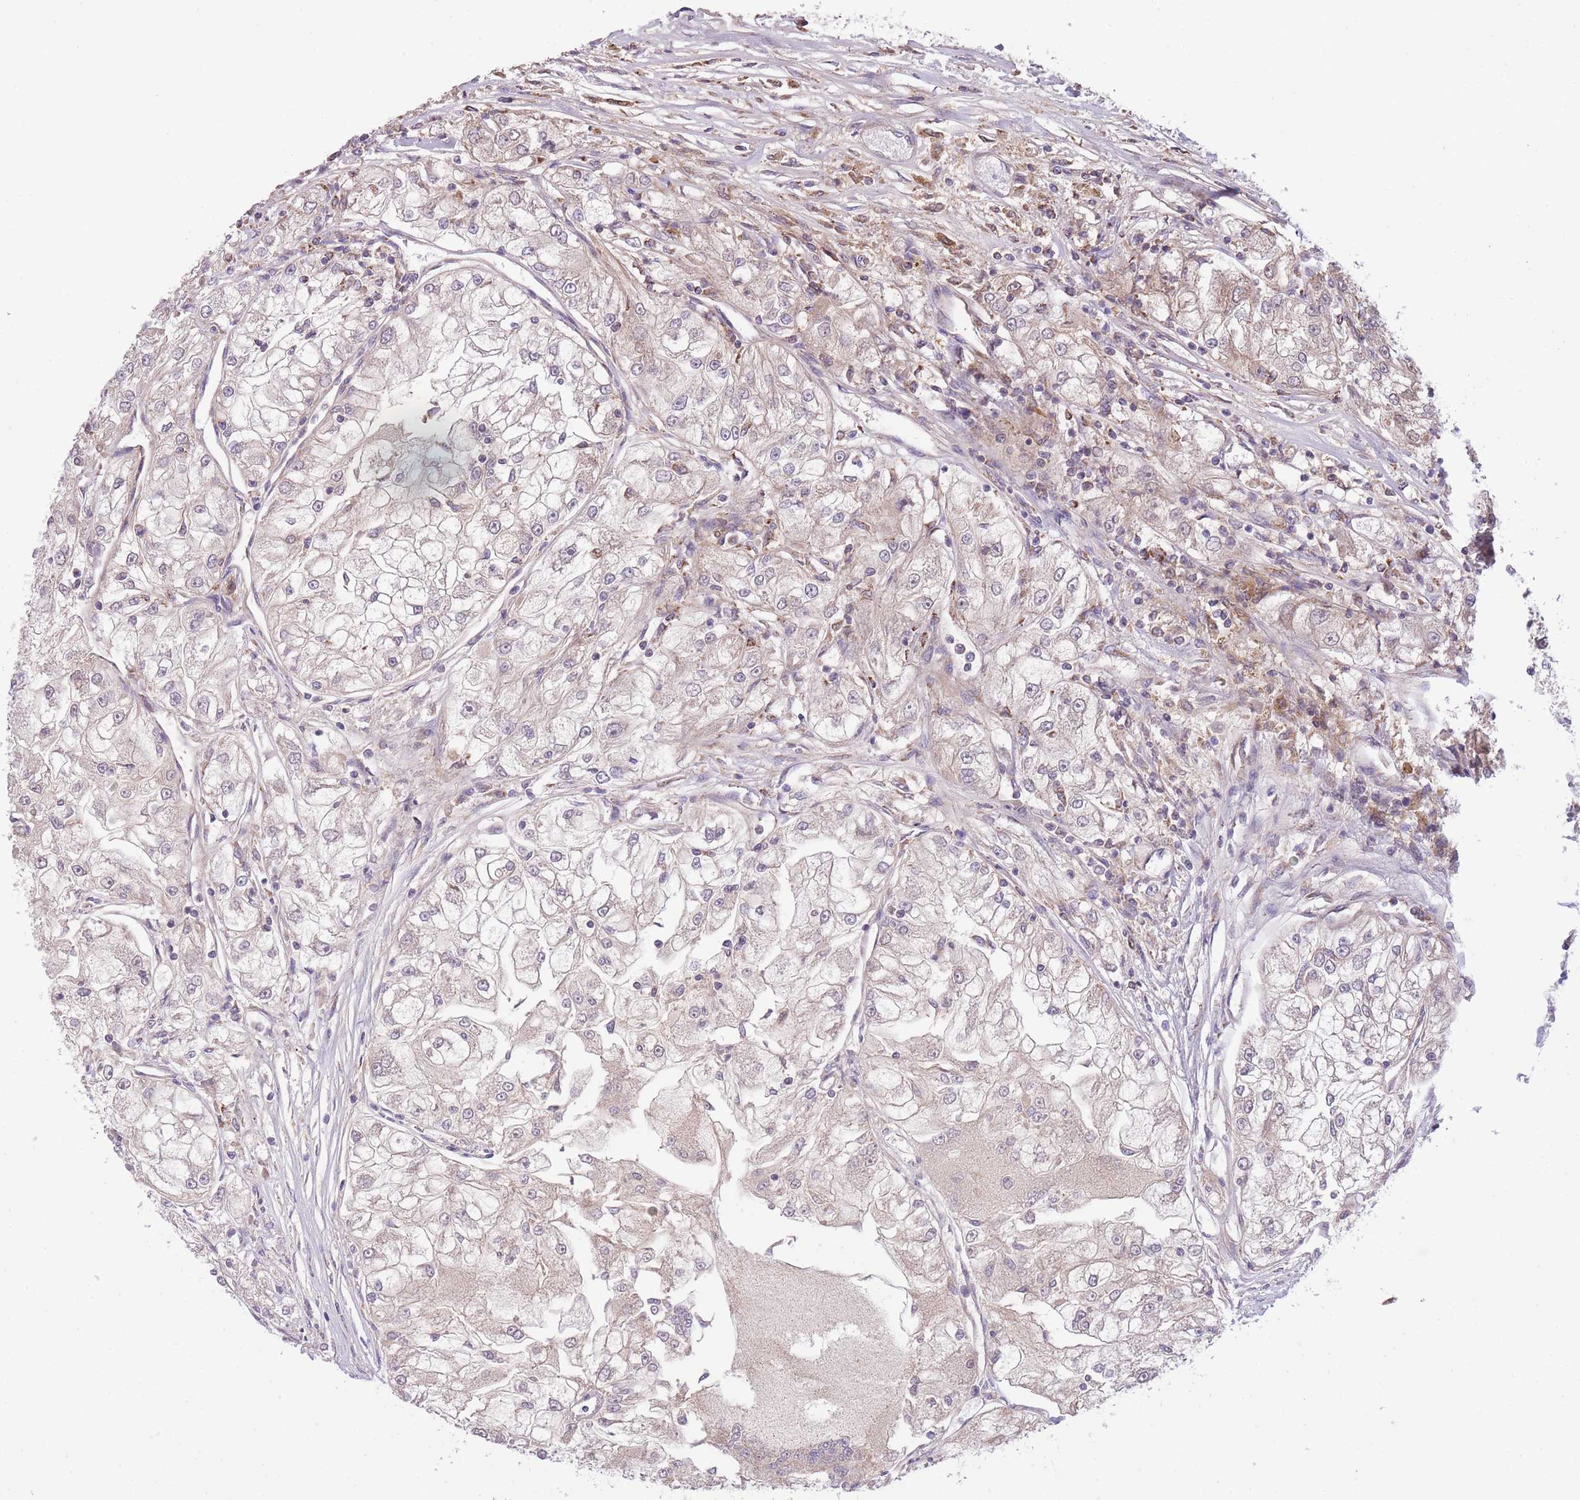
{"staining": {"intensity": "negative", "quantity": "none", "location": "none"}, "tissue": "renal cancer", "cell_type": "Tumor cells", "image_type": "cancer", "snomed": [{"axis": "morphology", "description": "Adenocarcinoma, NOS"}, {"axis": "topography", "description": "Kidney"}], "caption": "DAB (3,3'-diaminobenzidine) immunohistochemical staining of human renal cancer shows no significant expression in tumor cells.", "gene": "ST3GAL3", "patient": {"sex": "female", "age": 72}}